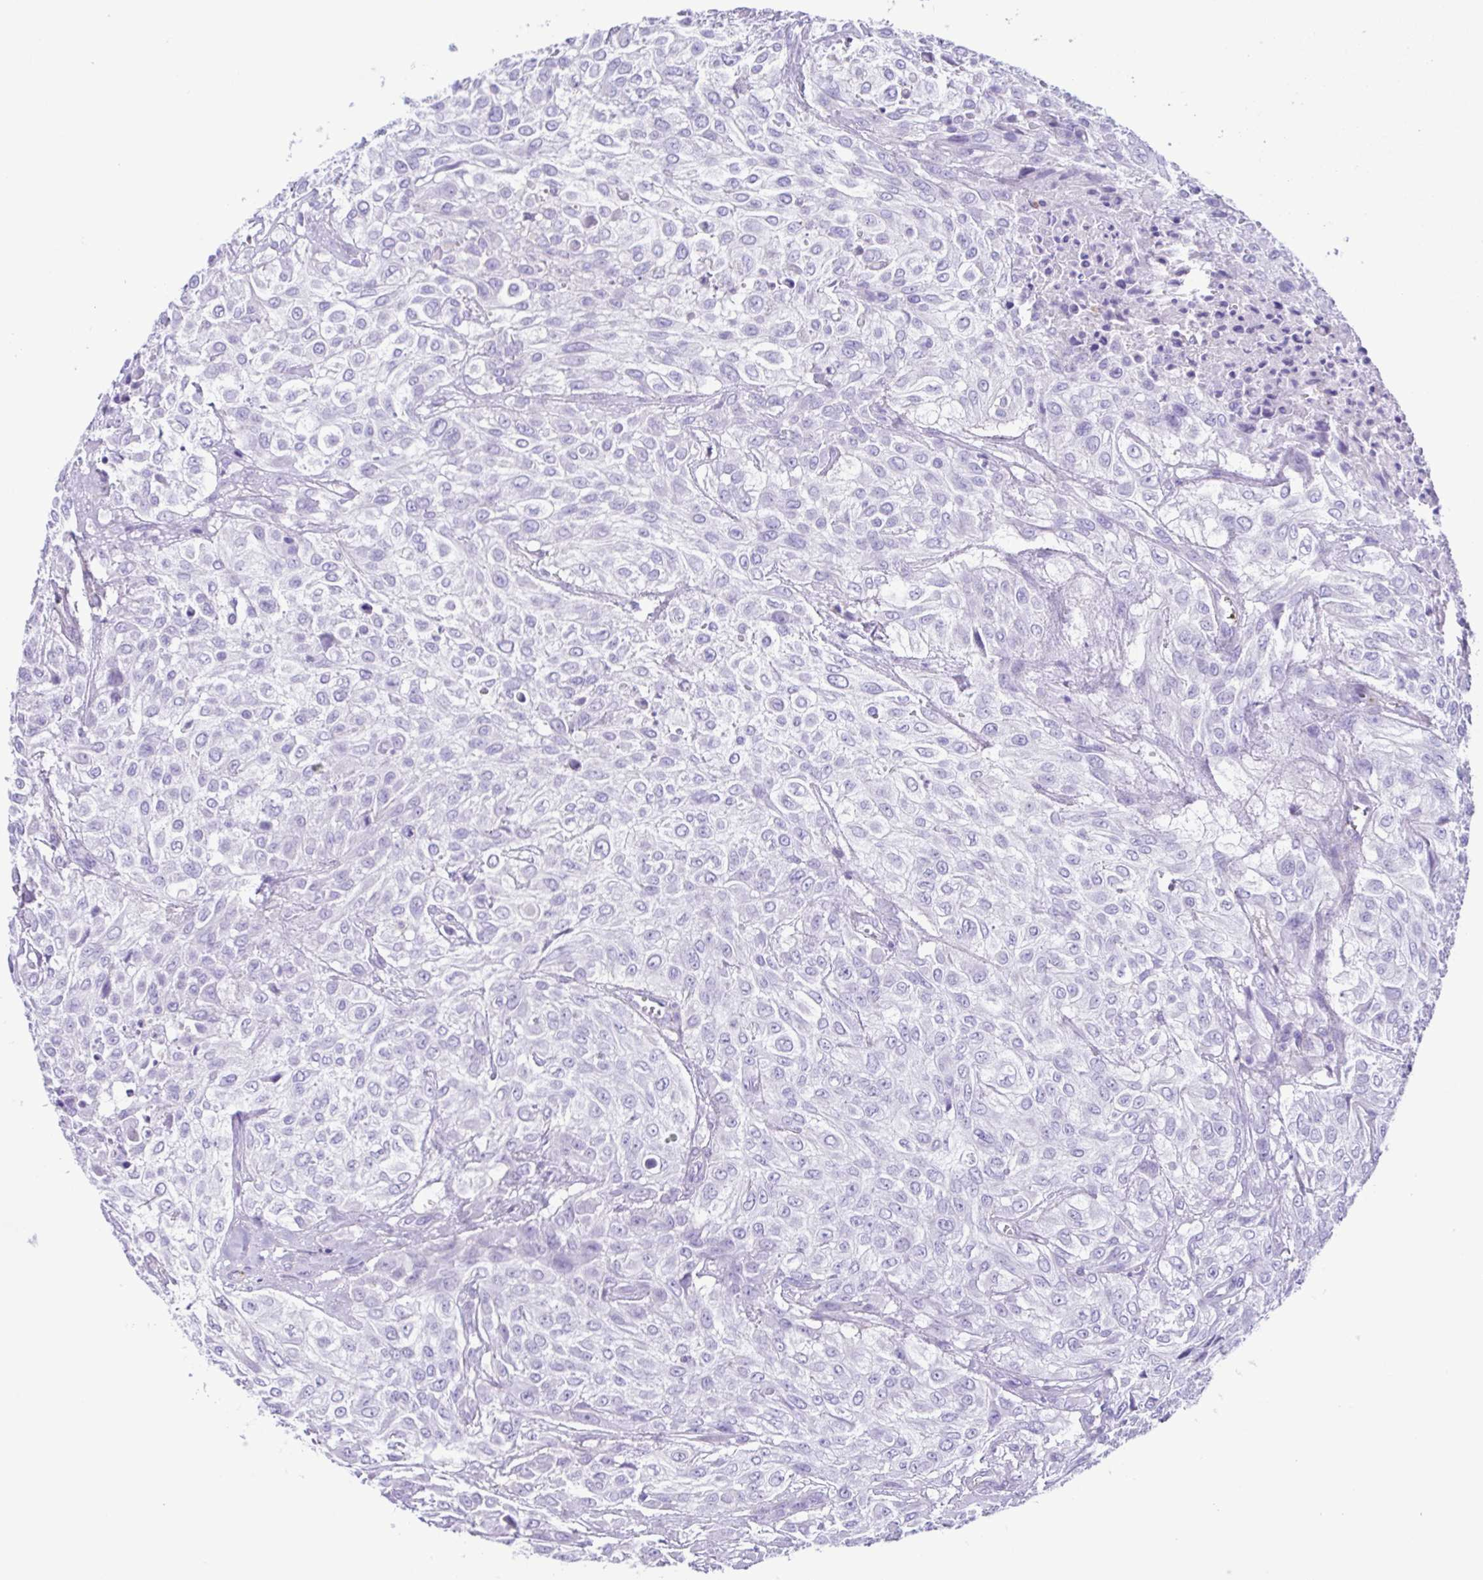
{"staining": {"intensity": "negative", "quantity": "none", "location": "none"}, "tissue": "urothelial cancer", "cell_type": "Tumor cells", "image_type": "cancer", "snomed": [{"axis": "morphology", "description": "Urothelial carcinoma, High grade"}, {"axis": "topography", "description": "Urinary bladder"}], "caption": "High magnification brightfield microscopy of urothelial cancer stained with DAB (brown) and counterstained with hematoxylin (blue): tumor cells show no significant positivity. (Immunohistochemistry (ihc), brightfield microscopy, high magnification).", "gene": "CYP11B1", "patient": {"sex": "male", "age": 57}}